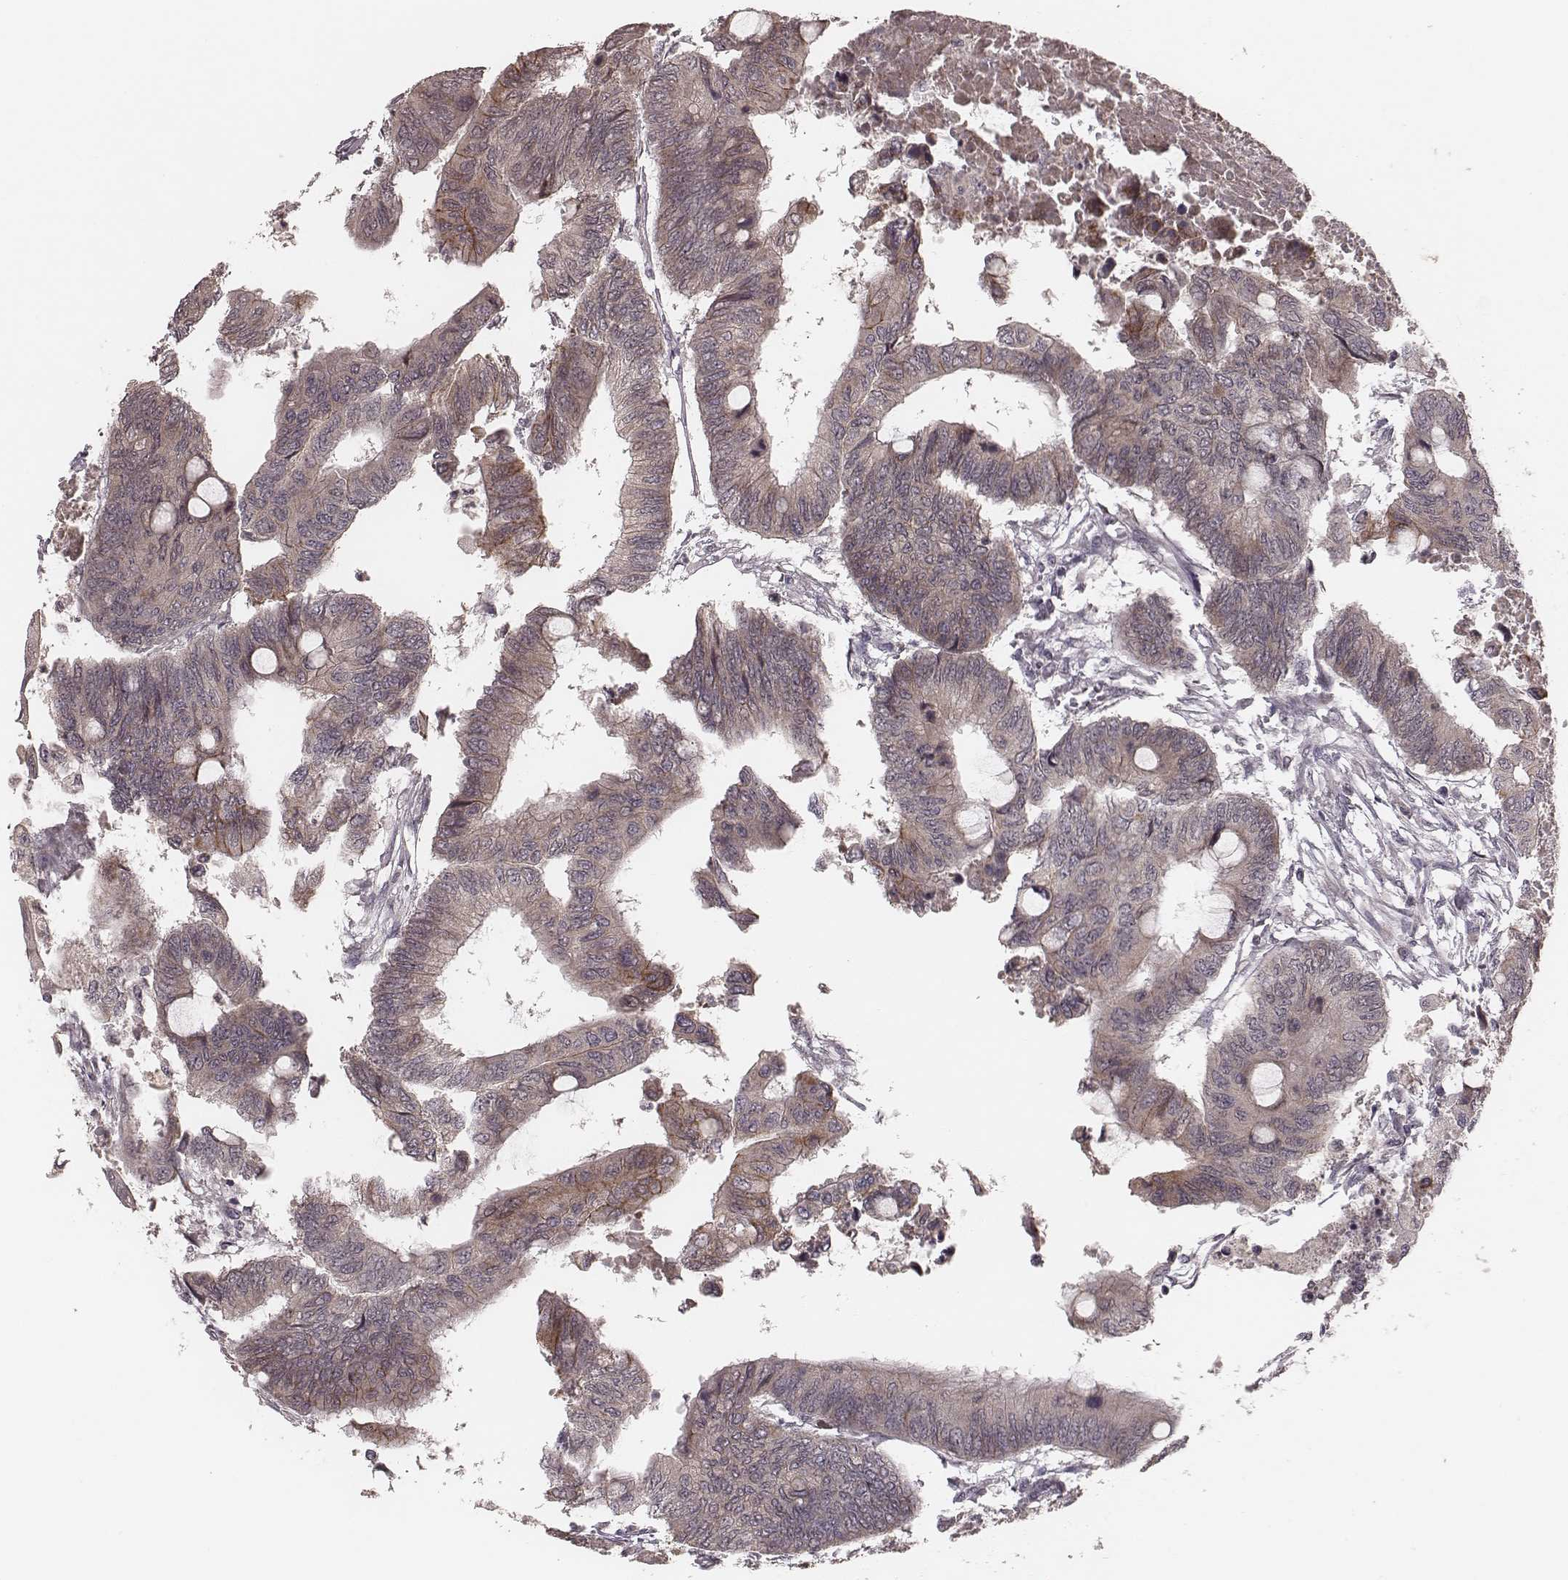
{"staining": {"intensity": "weak", "quantity": "<25%", "location": "cytoplasmic/membranous"}, "tissue": "colorectal cancer", "cell_type": "Tumor cells", "image_type": "cancer", "snomed": [{"axis": "morphology", "description": "Normal tissue, NOS"}, {"axis": "morphology", "description": "Adenocarcinoma, NOS"}, {"axis": "topography", "description": "Rectum"}, {"axis": "topography", "description": "Peripheral nerve tissue"}], "caption": "Protein analysis of colorectal adenocarcinoma reveals no significant staining in tumor cells. (IHC, brightfield microscopy, high magnification).", "gene": "IL5", "patient": {"sex": "male", "age": 92}}